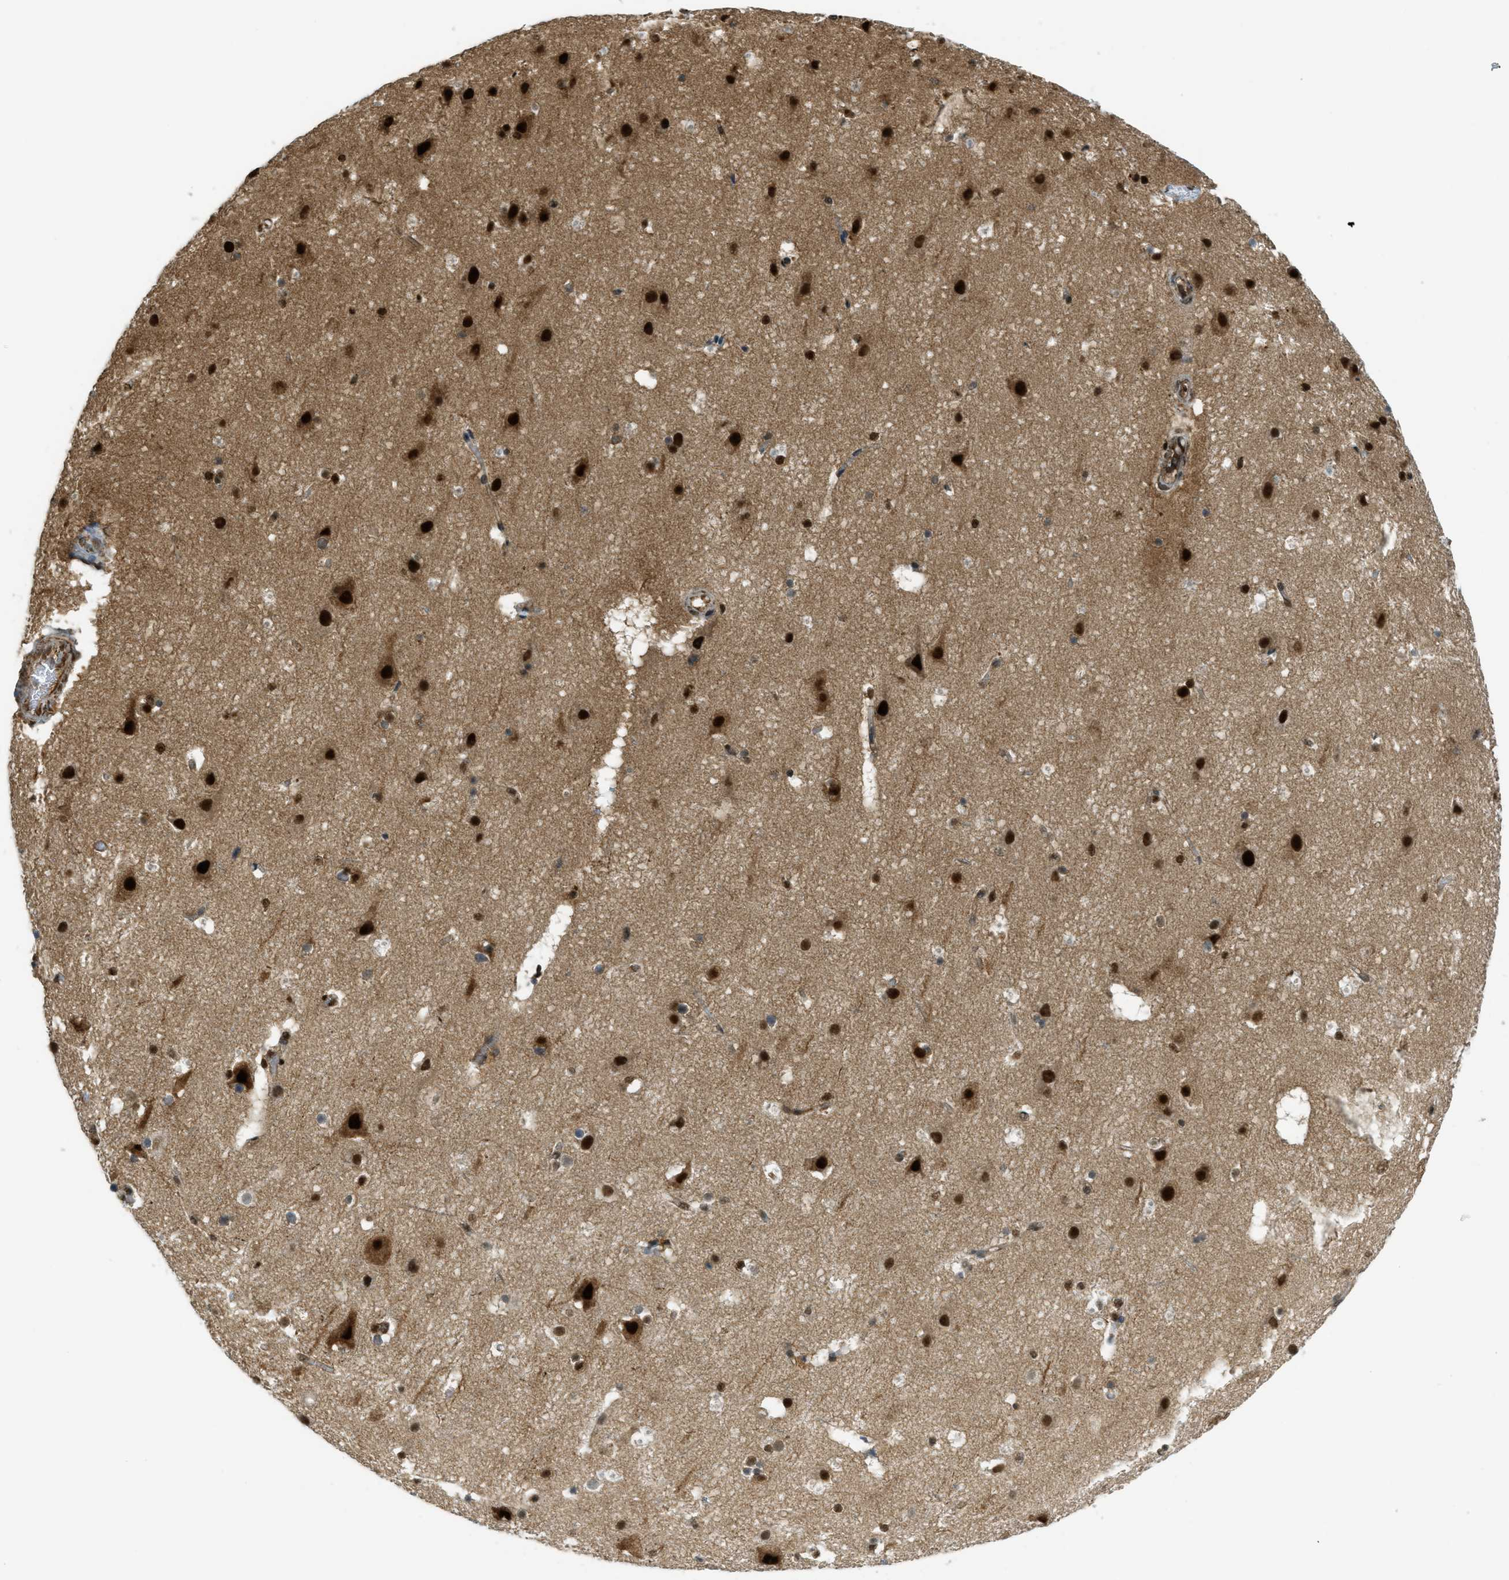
{"staining": {"intensity": "strong", "quantity": ">75%", "location": "cytoplasmic/membranous,nuclear"}, "tissue": "cerebral cortex", "cell_type": "Endothelial cells", "image_type": "normal", "snomed": [{"axis": "morphology", "description": "Normal tissue, NOS"}, {"axis": "topography", "description": "Cerebral cortex"}], "caption": "Strong cytoplasmic/membranous,nuclear protein staining is present in about >75% of endothelial cells in cerebral cortex.", "gene": "TNPO1", "patient": {"sex": "male", "age": 45}}